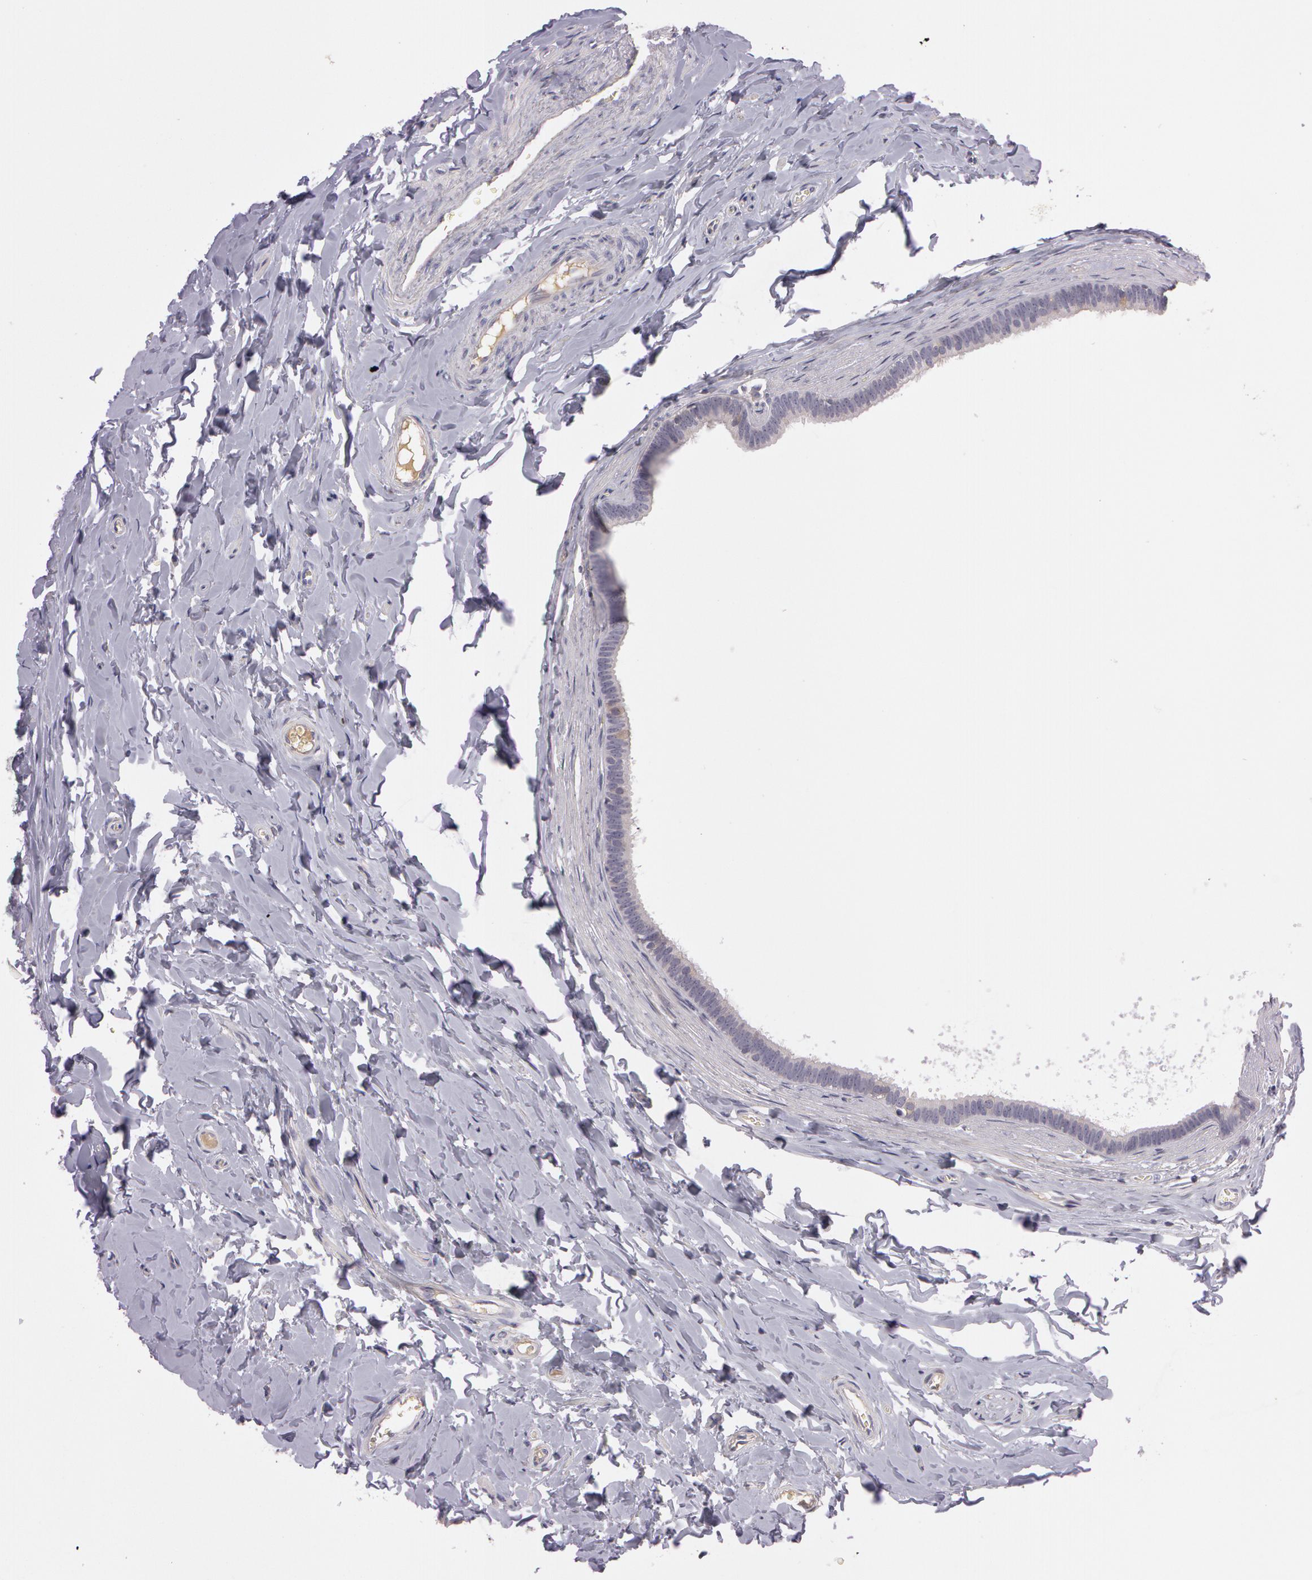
{"staining": {"intensity": "weak", "quantity": "<25%", "location": "cytoplasmic/membranous"}, "tissue": "epididymis", "cell_type": "Glandular cells", "image_type": "normal", "snomed": [{"axis": "morphology", "description": "Normal tissue, NOS"}, {"axis": "topography", "description": "Epididymis"}], "caption": "Immunohistochemical staining of unremarkable epididymis displays no significant staining in glandular cells. (Stains: DAB IHC with hematoxylin counter stain, Microscopy: brightfield microscopy at high magnification).", "gene": "MXRA5", "patient": {"sex": "male", "age": 26}}